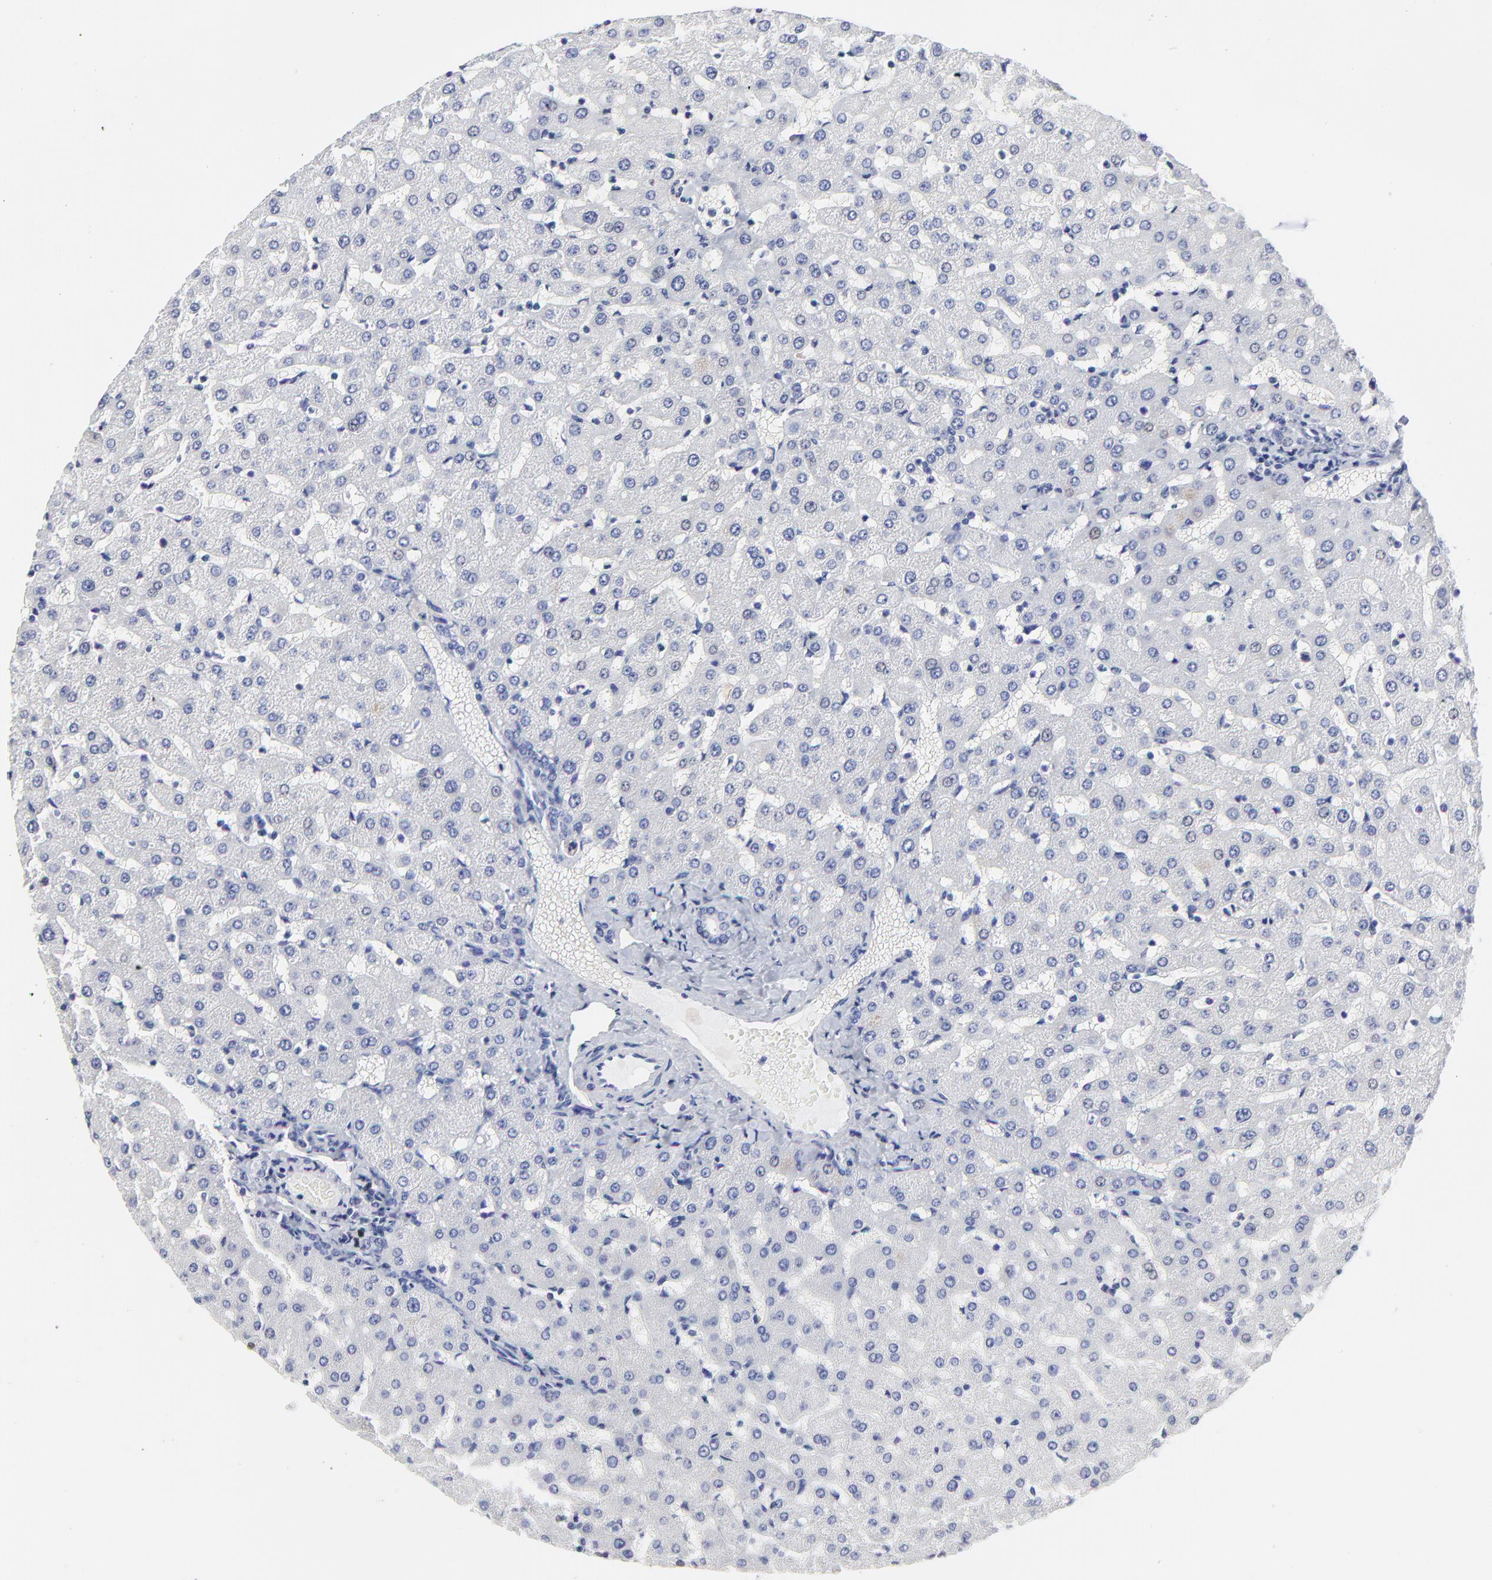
{"staining": {"intensity": "negative", "quantity": "none", "location": "none"}, "tissue": "liver", "cell_type": "Cholangiocytes", "image_type": "normal", "snomed": [{"axis": "morphology", "description": "Normal tissue, NOS"}, {"axis": "topography", "description": "Liver"}], "caption": "High magnification brightfield microscopy of benign liver stained with DAB (brown) and counterstained with hematoxylin (blue): cholangiocytes show no significant expression.", "gene": "NCAPH", "patient": {"sex": "female", "age": 27}}